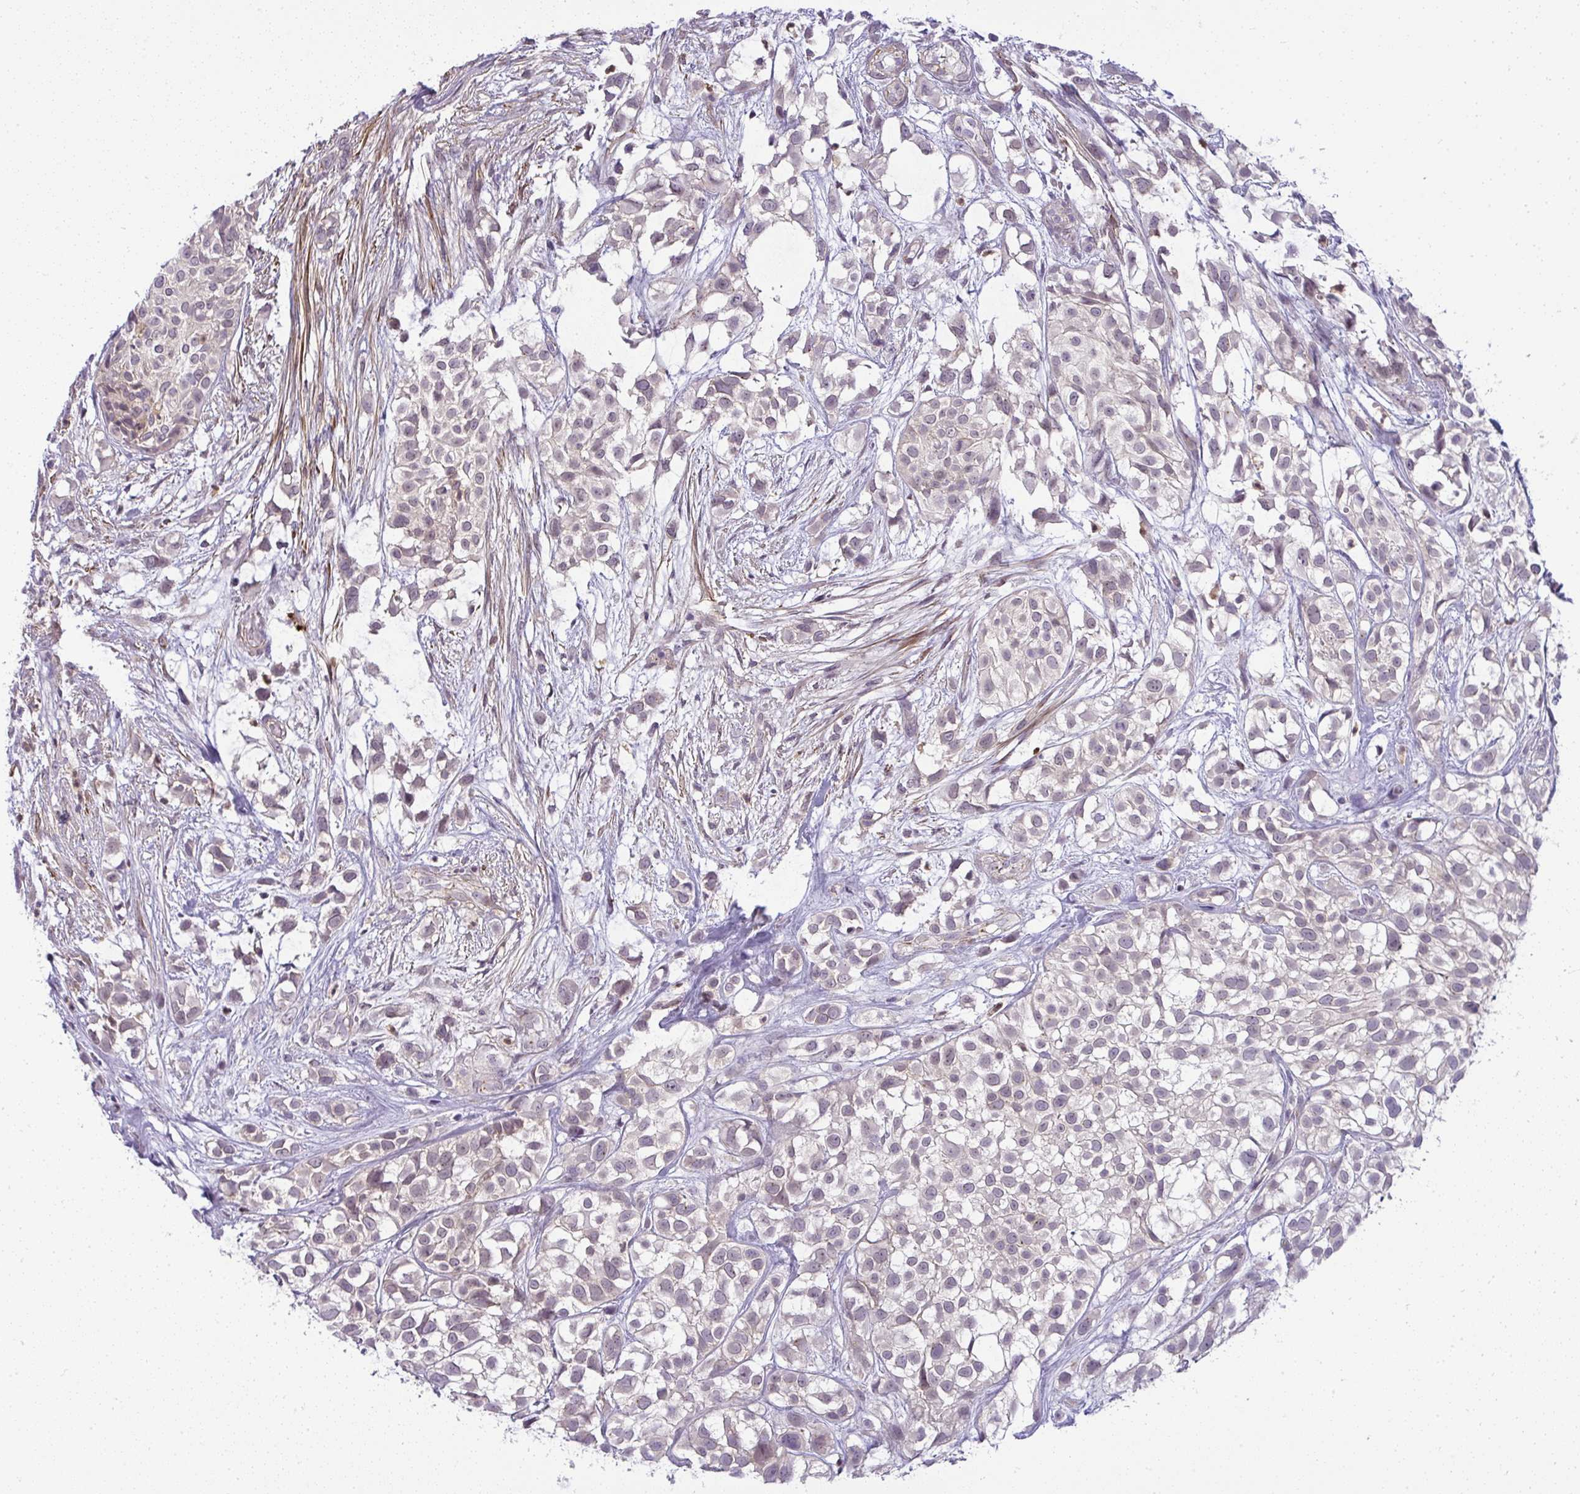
{"staining": {"intensity": "negative", "quantity": "none", "location": "none"}, "tissue": "urothelial cancer", "cell_type": "Tumor cells", "image_type": "cancer", "snomed": [{"axis": "morphology", "description": "Urothelial carcinoma, High grade"}, {"axis": "topography", "description": "Urinary bladder"}], "caption": "Human urothelial carcinoma (high-grade) stained for a protein using IHC demonstrates no staining in tumor cells.", "gene": "DZIP1", "patient": {"sex": "male", "age": 56}}